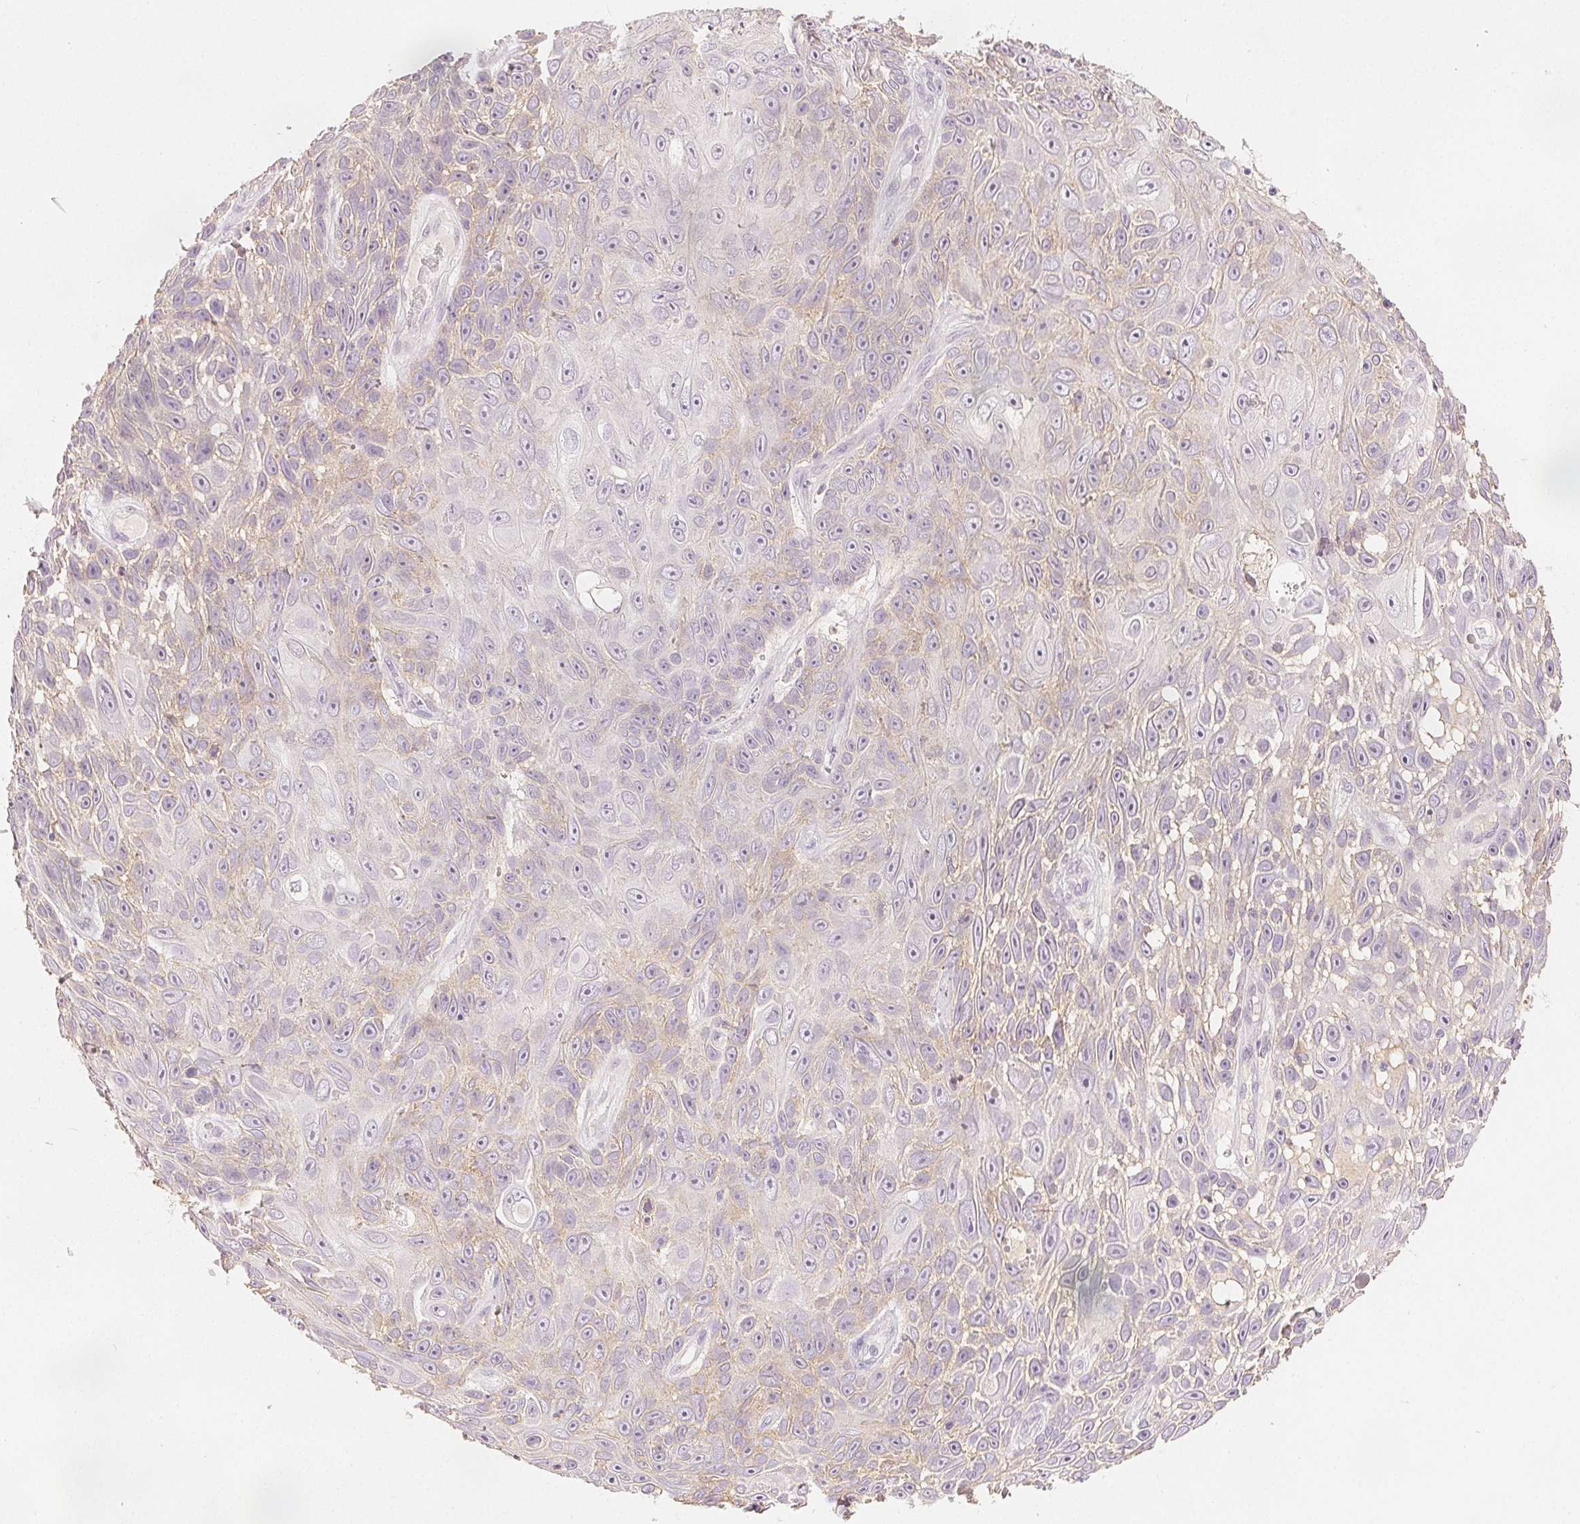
{"staining": {"intensity": "negative", "quantity": "none", "location": "none"}, "tissue": "skin cancer", "cell_type": "Tumor cells", "image_type": "cancer", "snomed": [{"axis": "morphology", "description": "Squamous cell carcinoma, NOS"}, {"axis": "topography", "description": "Skin"}], "caption": "IHC image of skin cancer (squamous cell carcinoma) stained for a protein (brown), which demonstrates no positivity in tumor cells.", "gene": "CA12", "patient": {"sex": "male", "age": 82}}